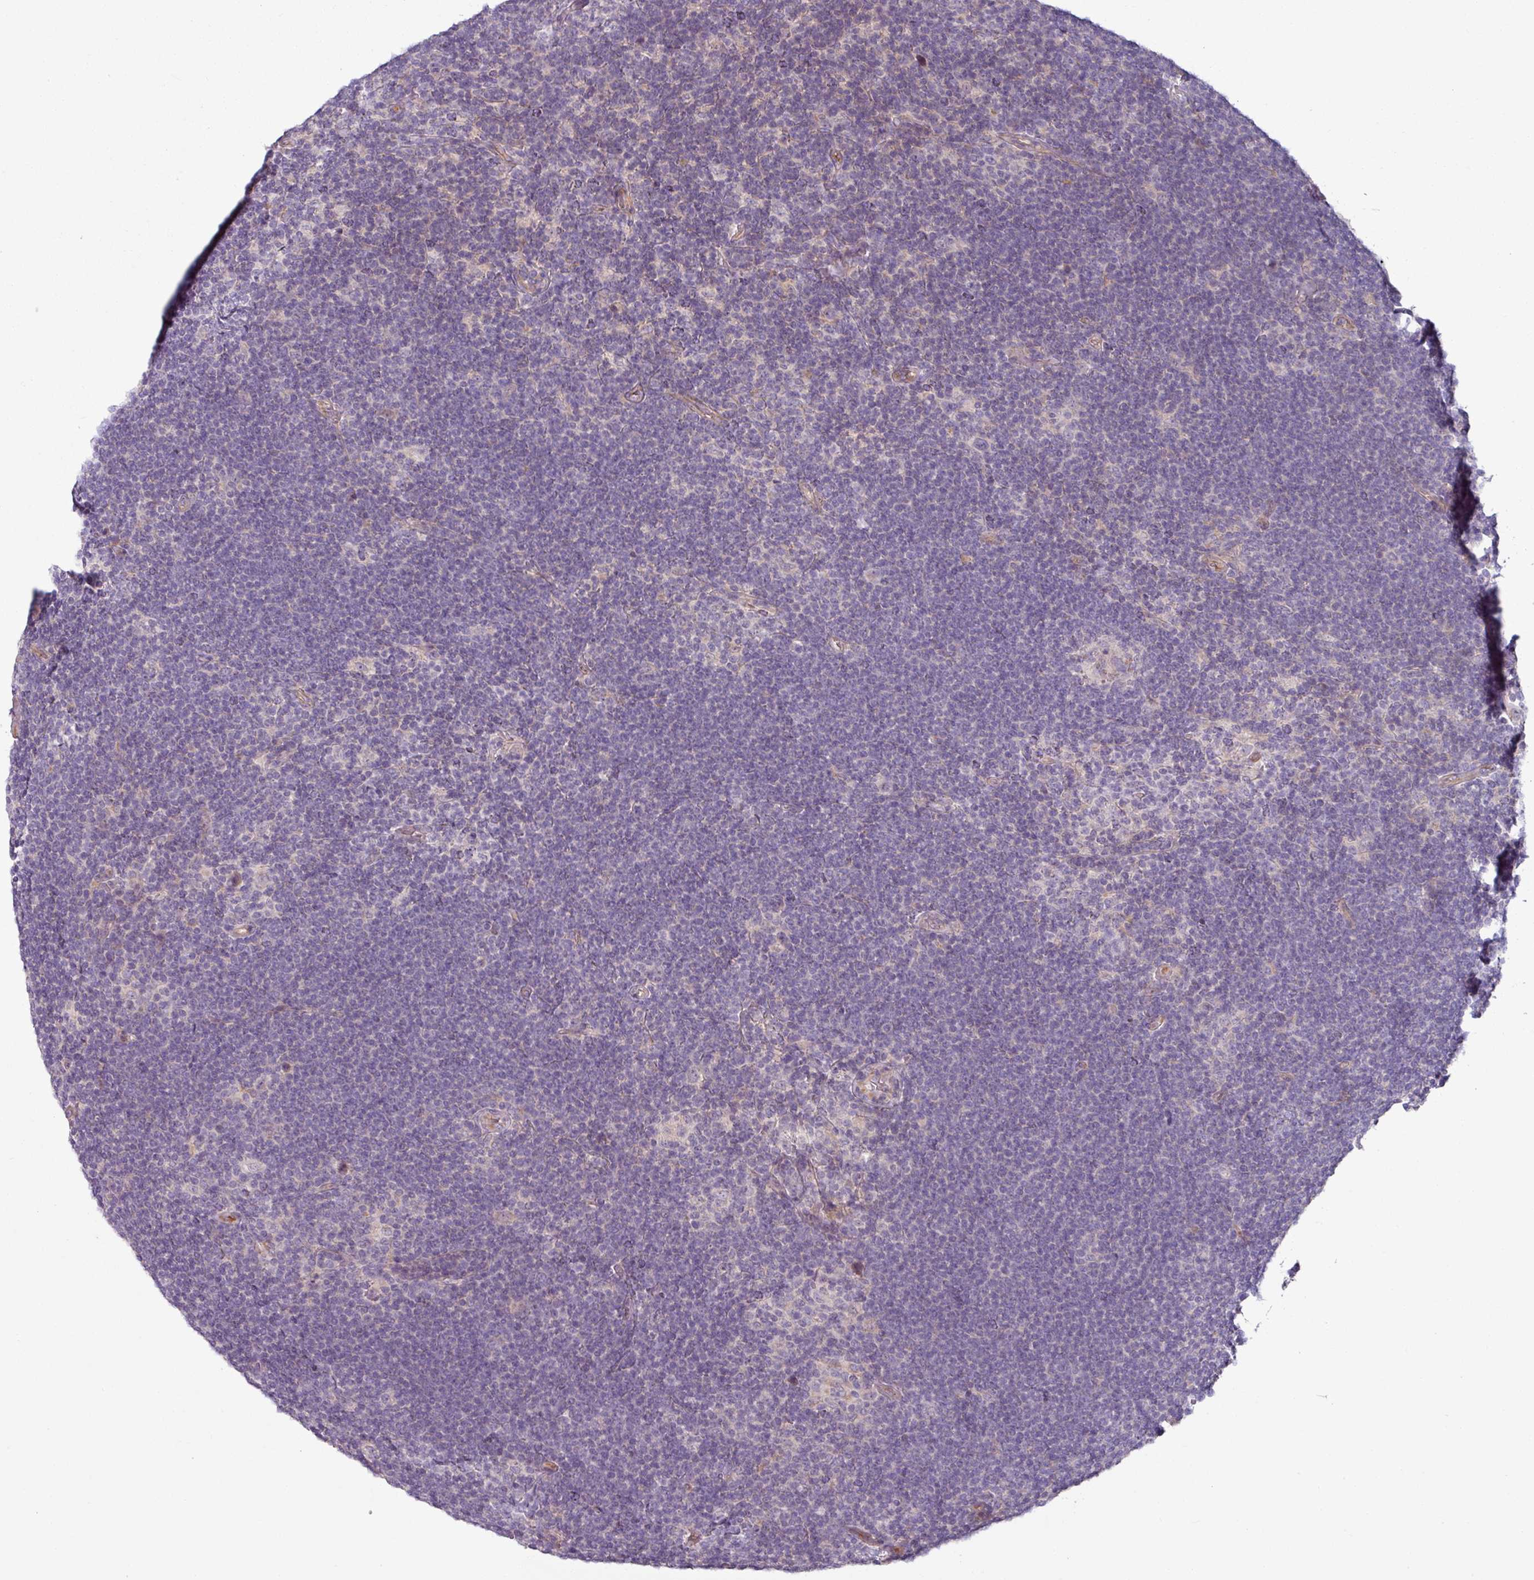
{"staining": {"intensity": "negative", "quantity": "none", "location": "none"}, "tissue": "lymphoma", "cell_type": "Tumor cells", "image_type": "cancer", "snomed": [{"axis": "morphology", "description": "Hodgkin's disease, NOS"}, {"axis": "topography", "description": "Lymph node"}], "caption": "This photomicrograph is of Hodgkin's disease stained with immunohistochemistry to label a protein in brown with the nuclei are counter-stained blue. There is no positivity in tumor cells.", "gene": "MTMR14", "patient": {"sex": "female", "age": 57}}